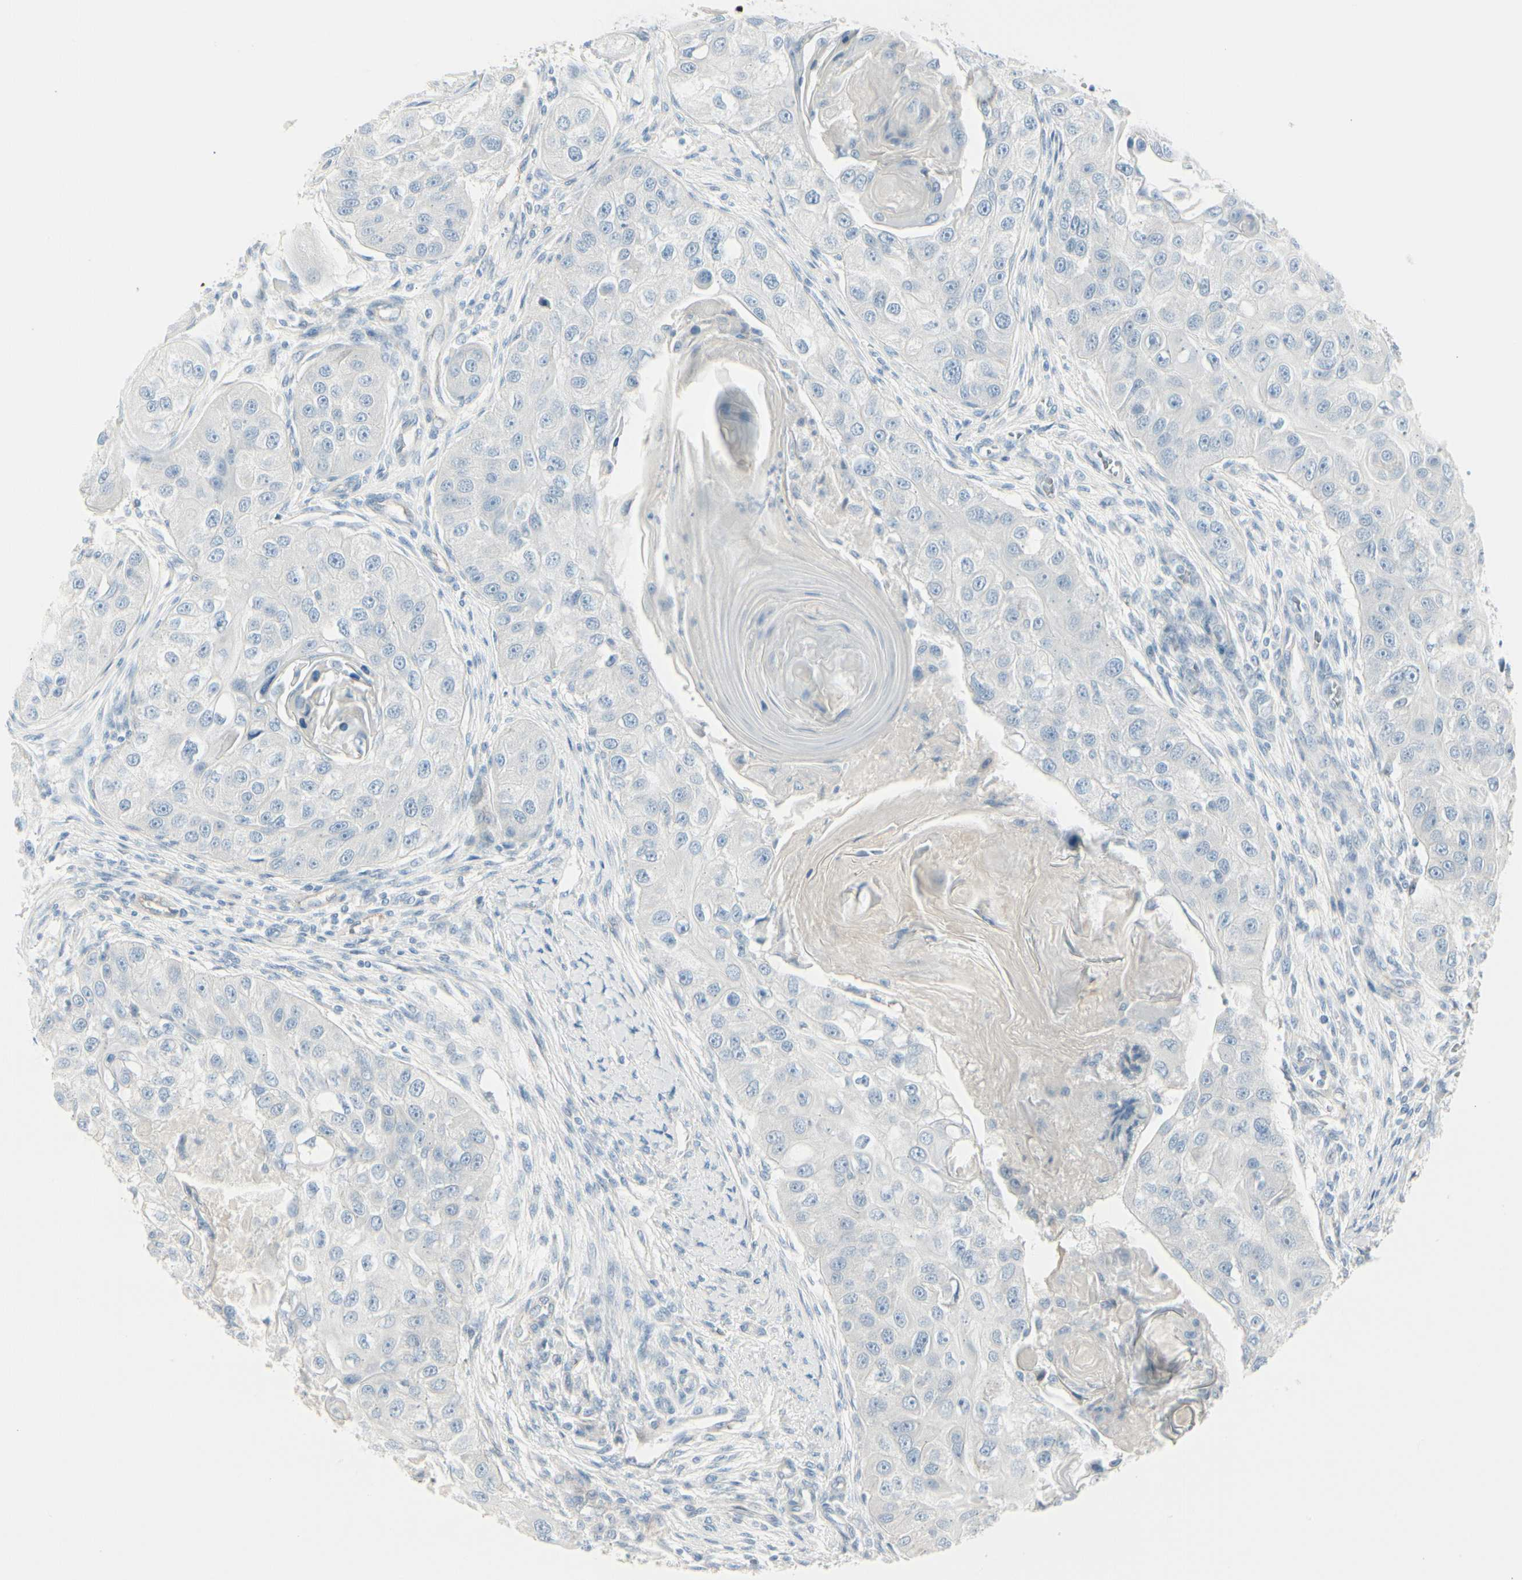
{"staining": {"intensity": "negative", "quantity": "none", "location": "none"}, "tissue": "head and neck cancer", "cell_type": "Tumor cells", "image_type": "cancer", "snomed": [{"axis": "morphology", "description": "Normal tissue, NOS"}, {"axis": "morphology", "description": "Squamous cell carcinoma, NOS"}, {"axis": "topography", "description": "Skeletal muscle"}, {"axis": "topography", "description": "Head-Neck"}], "caption": "Tumor cells show no significant positivity in head and neck cancer (squamous cell carcinoma).", "gene": "CDHR5", "patient": {"sex": "male", "age": 51}}